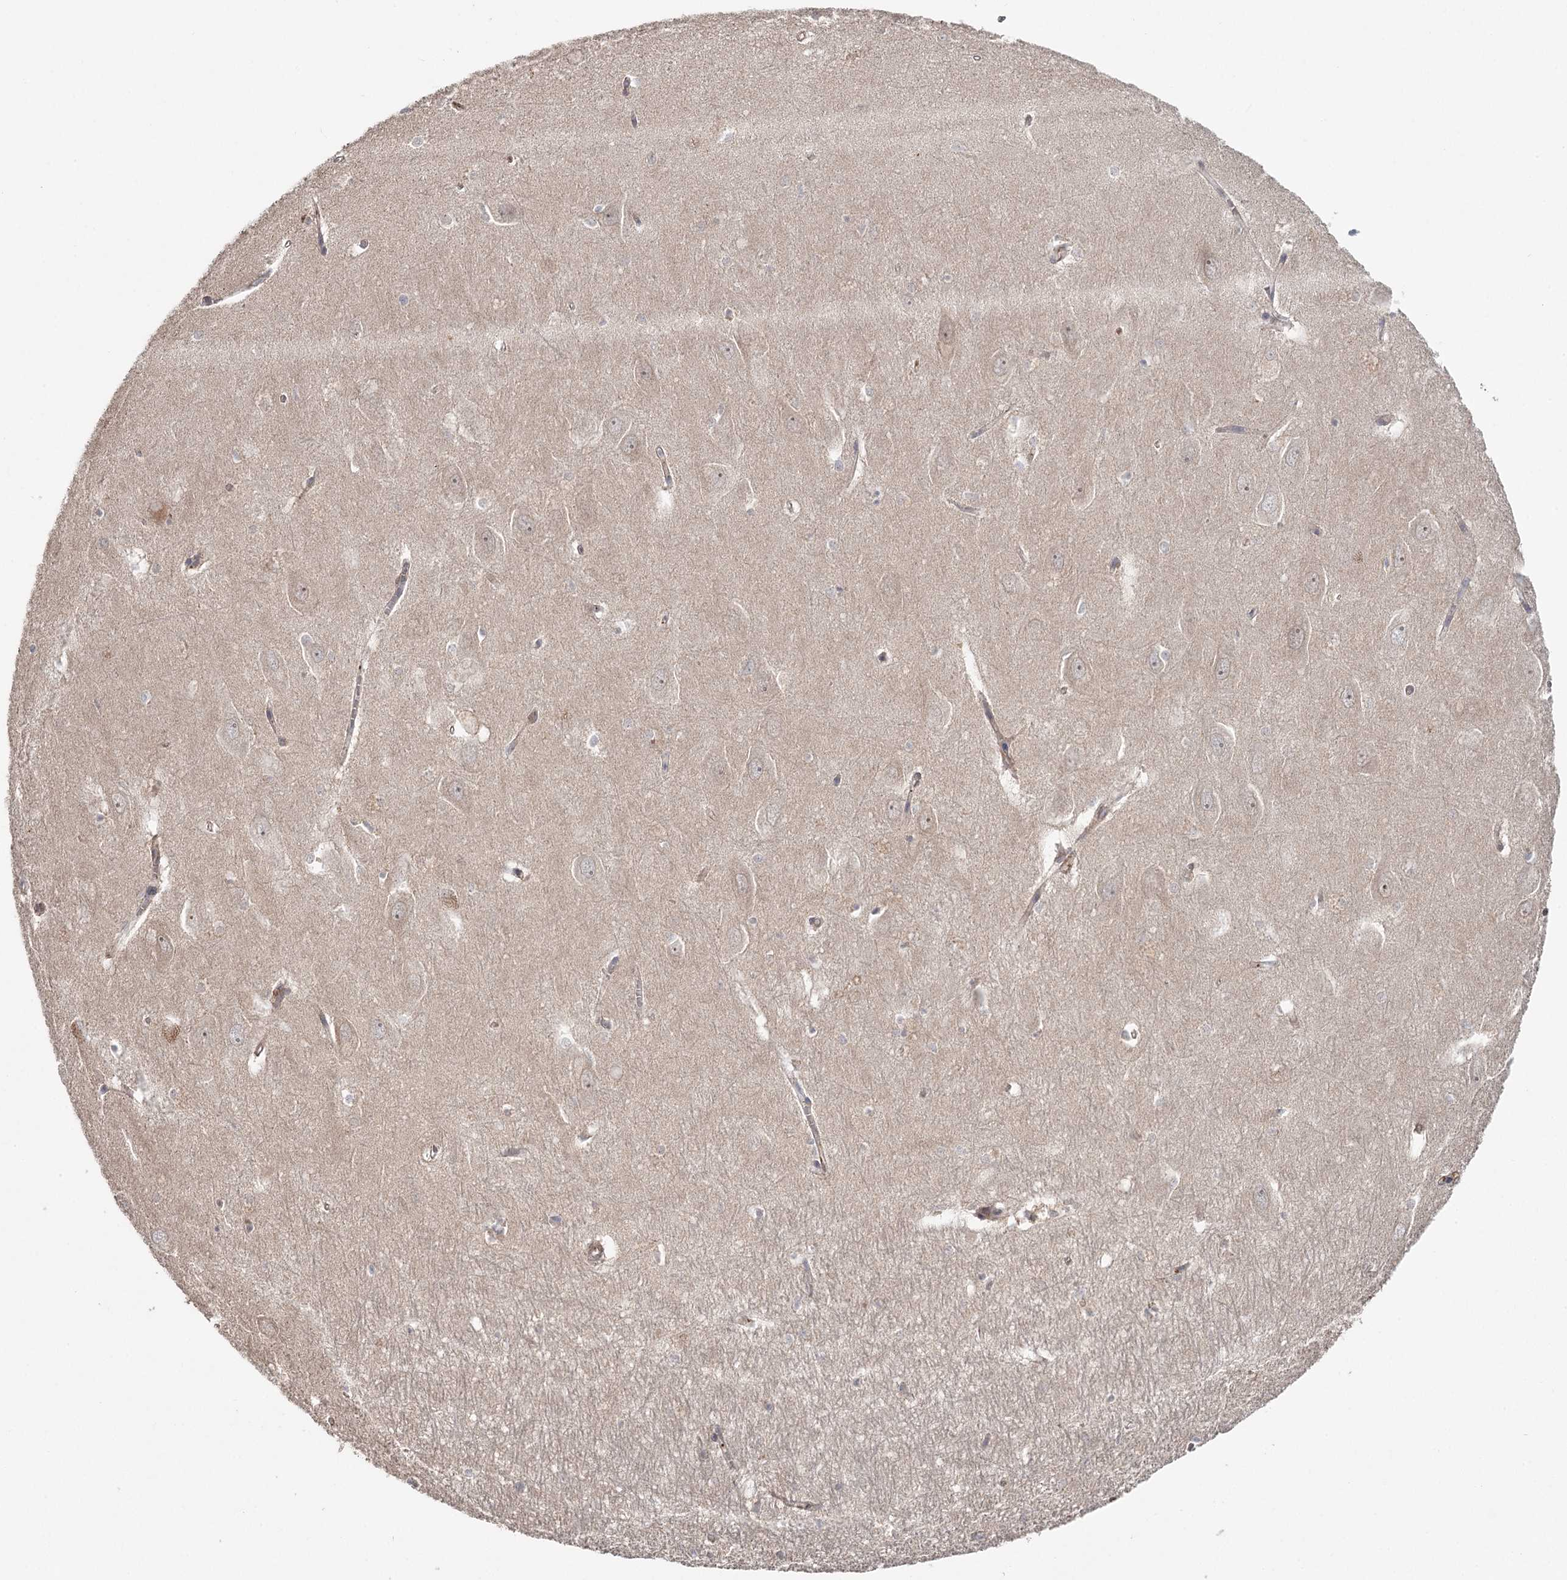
{"staining": {"intensity": "weak", "quantity": "<25%", "location": "cytoplasmic/membranous"}, "tissue": "hippocampus", "cell_type": "Glial cells", "image_type": "normal", "snomed": [{"axis": "morphology", "description": "Normal tissue, NOS"}, {"axis": "topography", "description": "Hippocampus"}], "caption": "The photomicrograph reveals no staining of glial cells in unremarkable hippocampus. (DAB (3,3'-diaminobenzidine) immunohistochemistry (IHC), high magnification).", "gene": "DHRS9", "patient": {"sex": "female", "age": 64}}